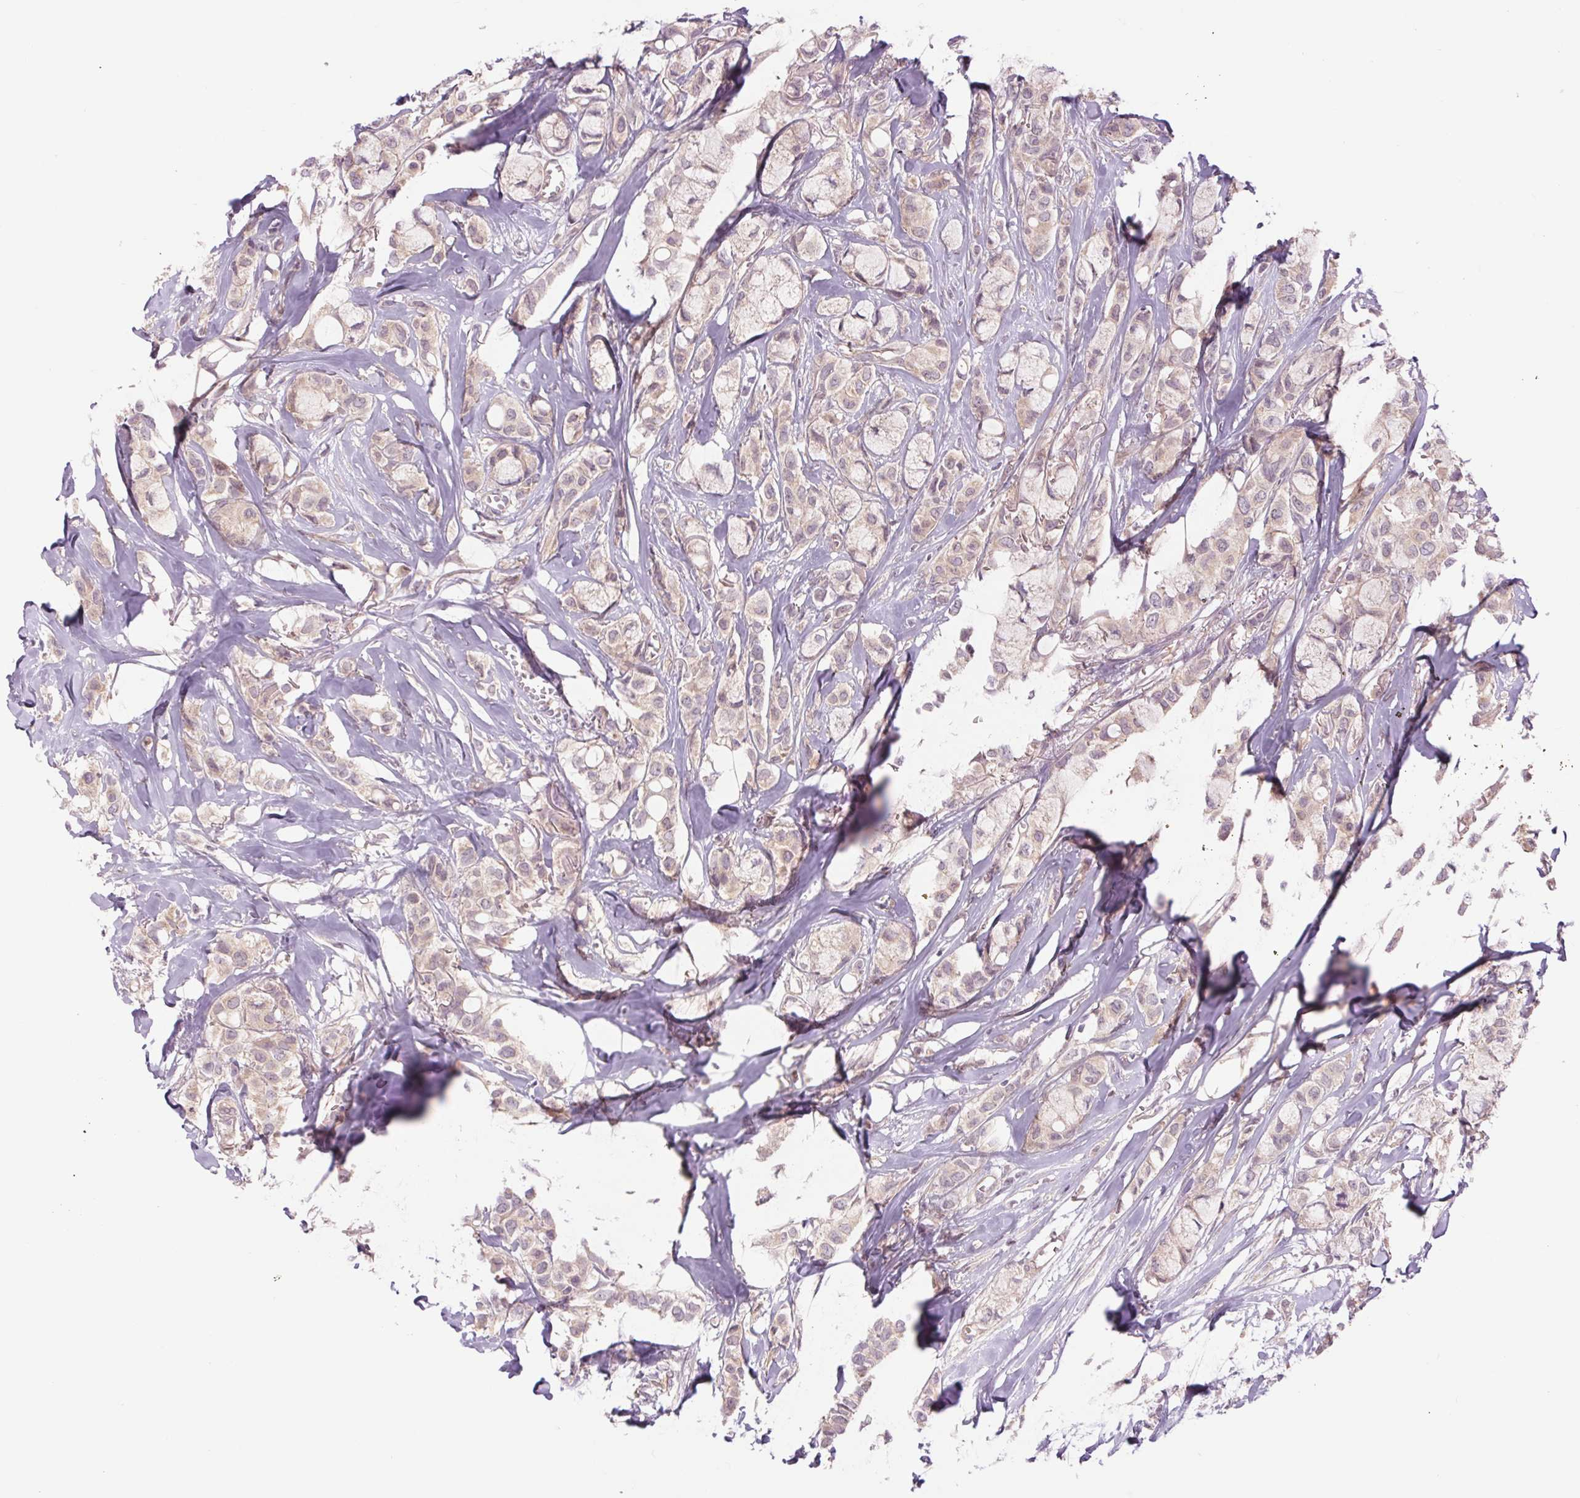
{"staining": {"intensity": "weak", "quantity": "<25%", "location": "cytoplasmic/membranous"}, "tissue": "breast cancer", "cell_type": "Tumor cells", "image_type": "cancer", "snomed": [{"axis": "morphology", "description": "Duct carcinoma"}, {"axis": "topography", "description": "Breast"}], "caption": "This is a image of immunohistochemistry (IHC) staining of breast cancer (invasive ductal carcinoma), which shows no positivity in tumor cells.", "gene": "SH3RF2", "patient": {"sex": "female", "age": 85}}